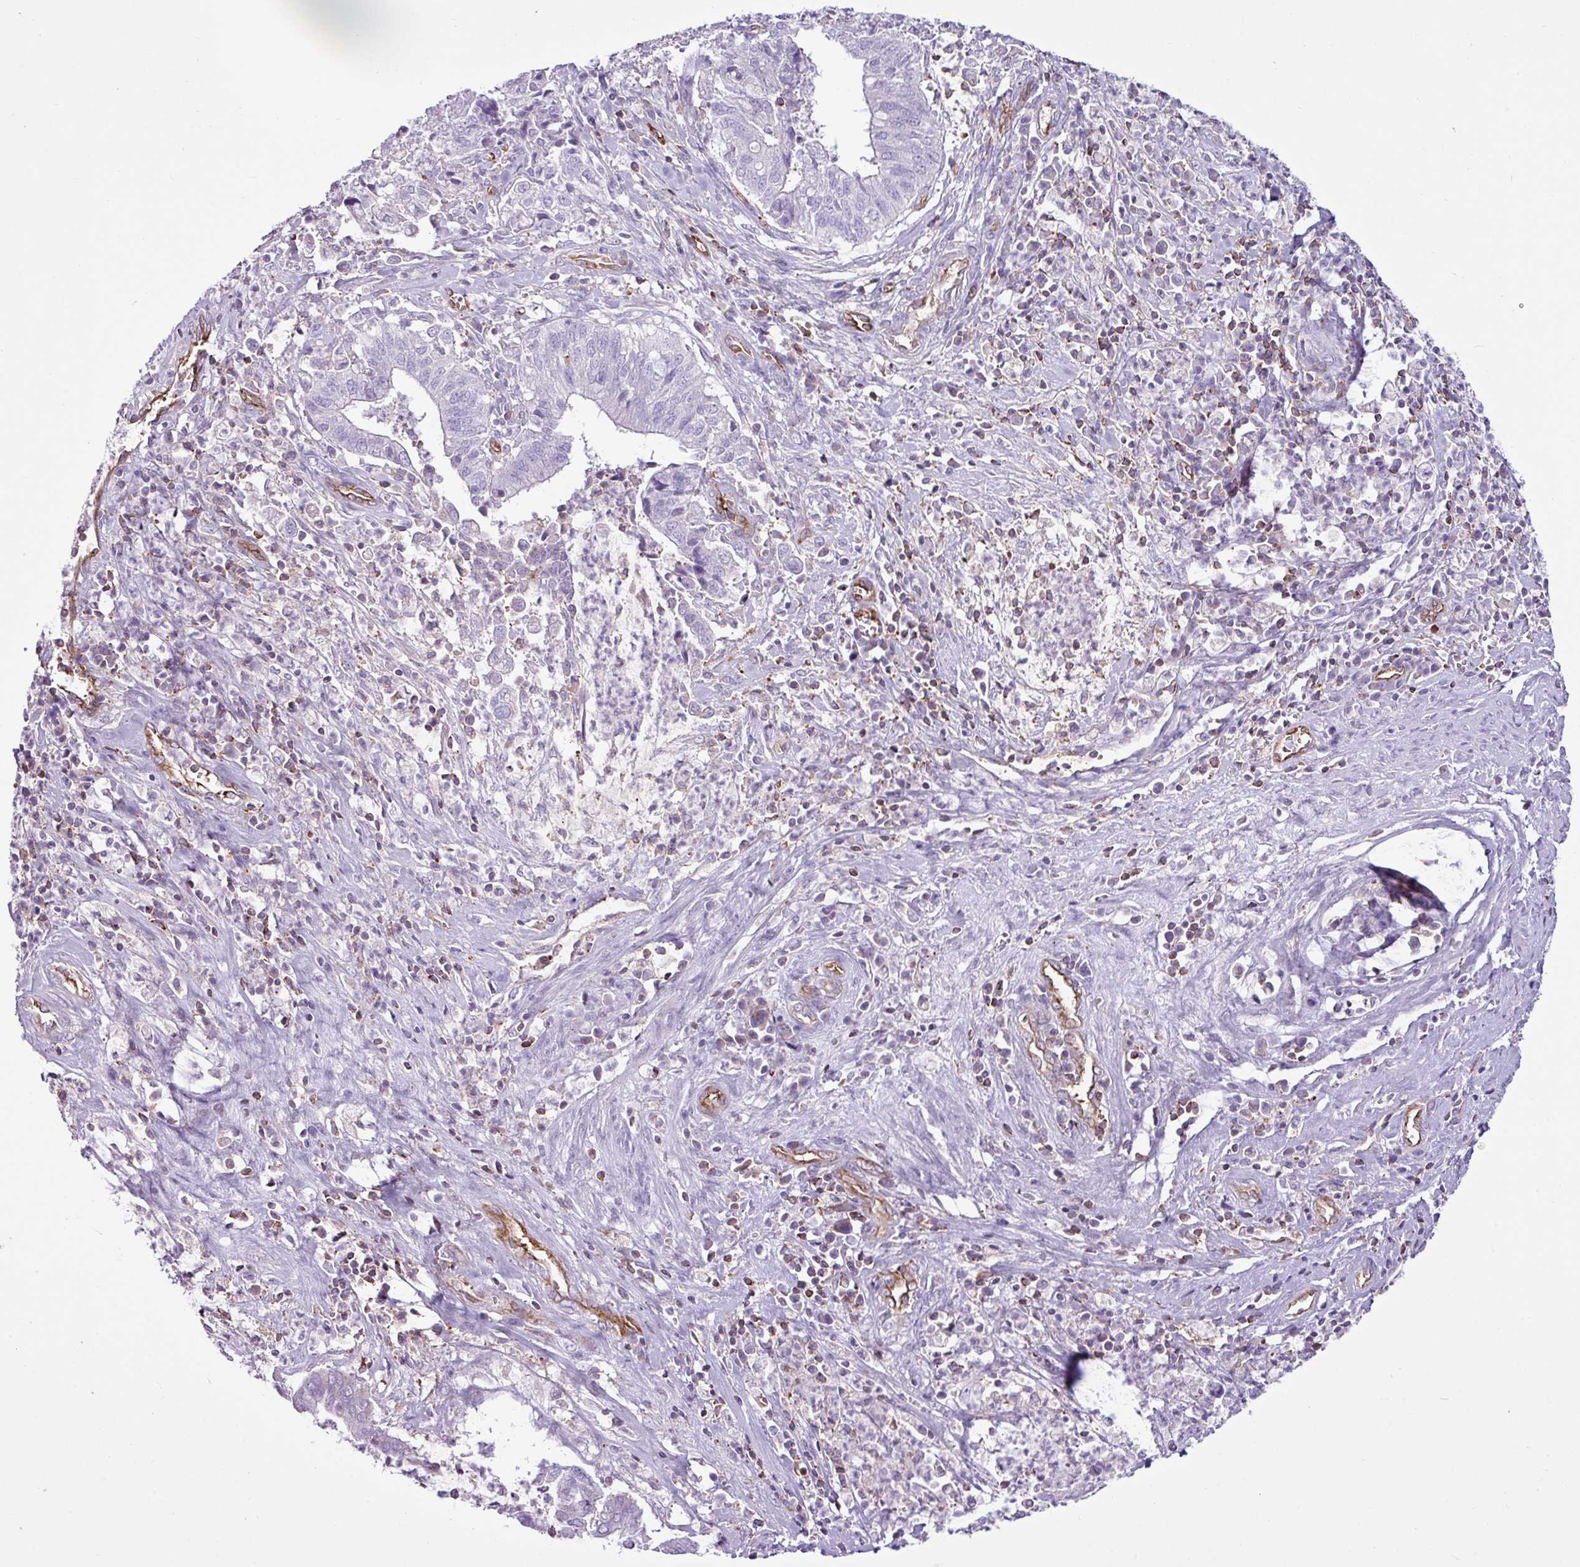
{"staining": {"intensity": "negative", "quantity": "none", "location": "none"}, "tissue": "cervical cancer", "cell_type": "Tumor cells", "image_type": "cancer", "snomed": [{"axis": "morphology", "description": "Adenocarcinoma, NOS"}, {"axis": "topography", "description": "Cervix"}], "caption": "The immunohistochemistry image has no significant expression in tumor cells of cervical cancer tissue.", "gene": "EME2", "patient": {"sex": "female", "age": 44}}